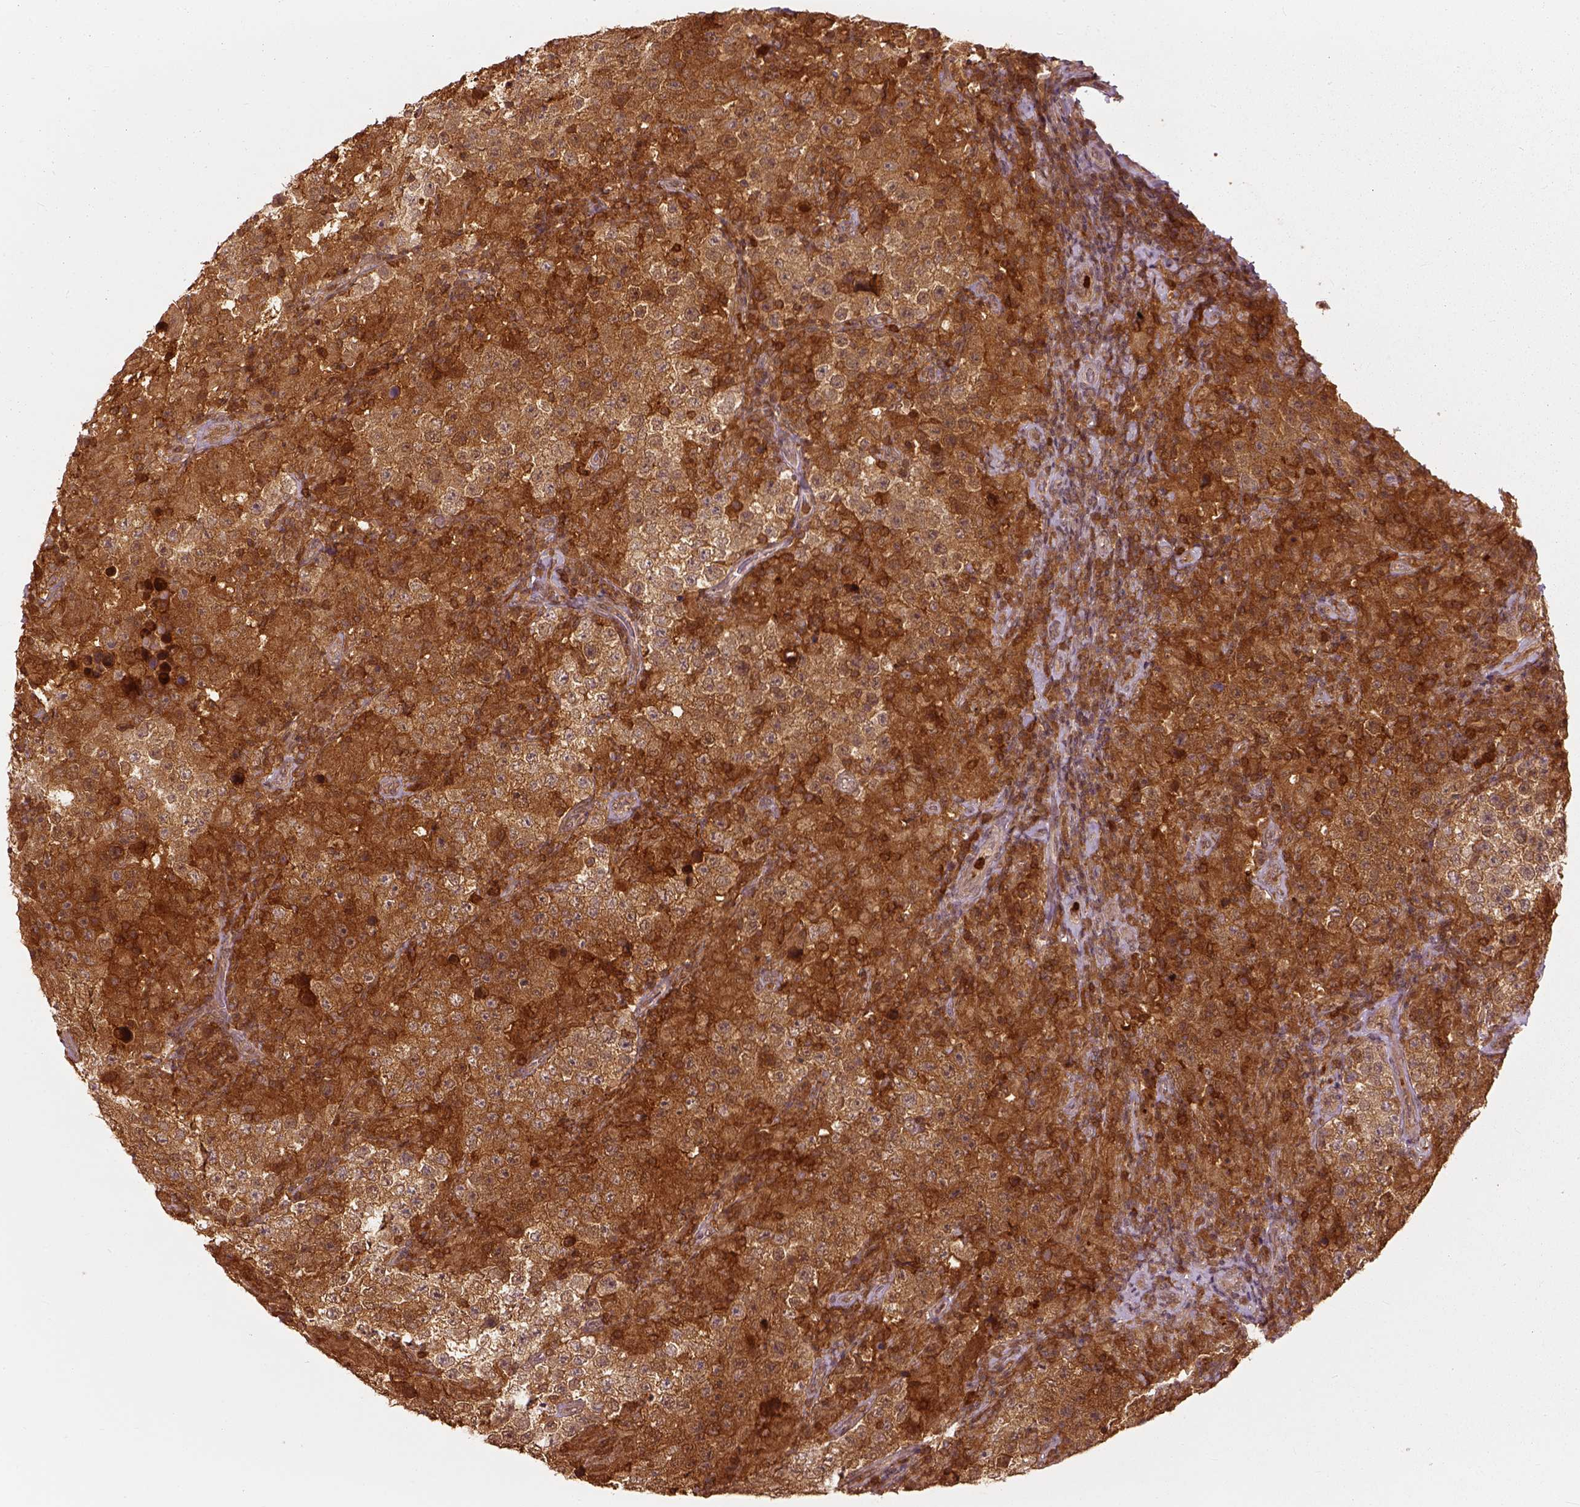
{"staining": {"intensity": "moderate", "quantity": ">75%", "location": "cytoplasmic/membranous"}, "tissue": "testis cancer", "cell_type": "Tumor cells", "image_type": "cancer", "snomed": [{"axis": "morphology", "description": "Seminoma, NOS"}, {"axis": "morphology", "description": "Carcinoma, Embryonal, NOS"}, {"axis": "topography", "description": "Testis"}], "caption": "Protein staining by immunohistochemistry shows moderate cytoplasmic/membranous staining in about >75% of tumor cells in embryonal carcinoma (testis).", "gene": "GPI", "patient": {"sex": "male", "age": 41}}